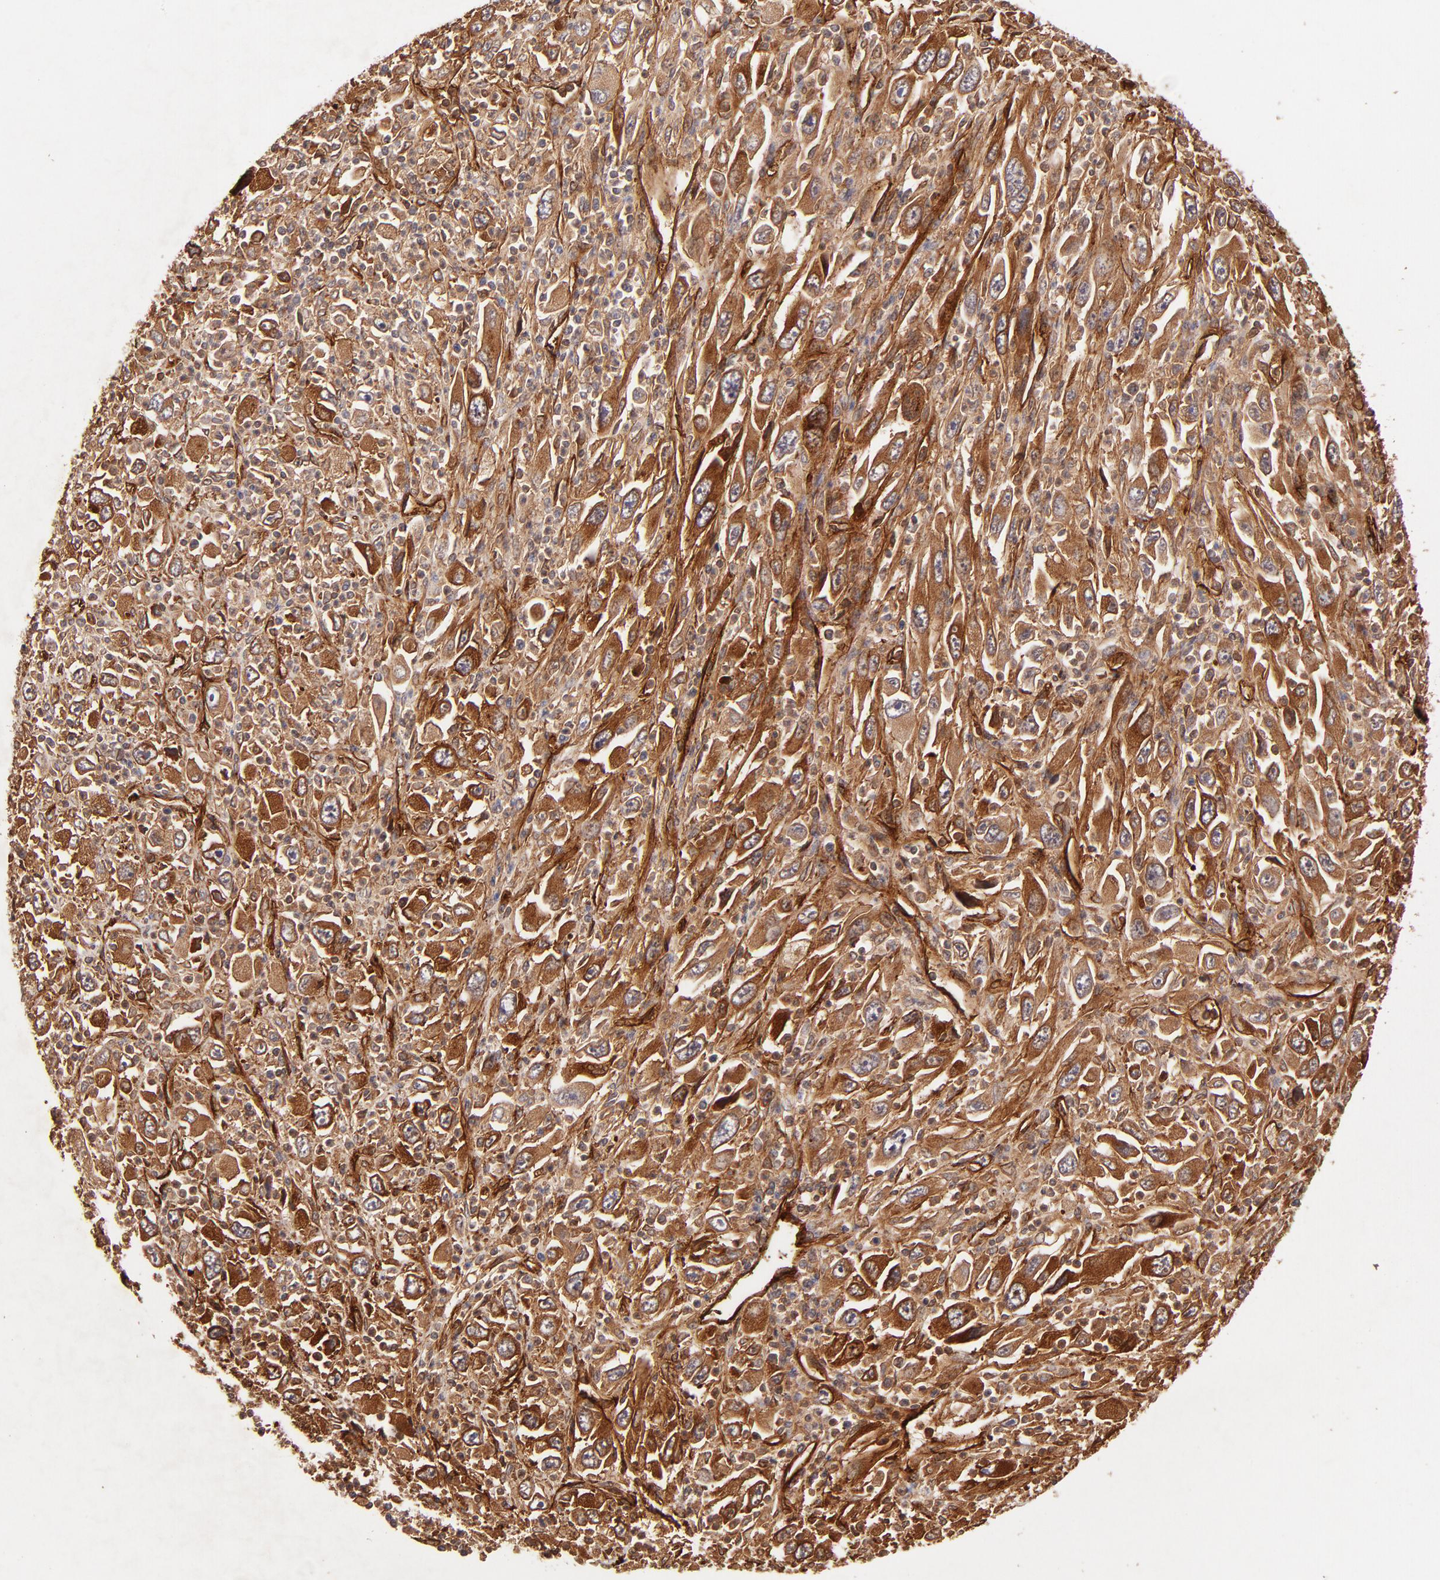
{"staining": {"intensity": "strong", "quantity": ">75%", "location": "cytoplasmic/membranous"}, "tissue": "melanoma", "cell_type": "Tumor cells", "image_type": "cancer", "snomed": [{"axis": "morphology", "description": "Malignant melanoma, Metastatic site"}, {"axis": "topography", "description": "Skin"}], "caption": "A high amount of strong cytoplasmic/membranous expression is present in about >75% of tumor cells in malignant melanoma (metastatic site) tissue.", "gene": "ITGB1", "patient": {"sex": "female", "age": 56}}